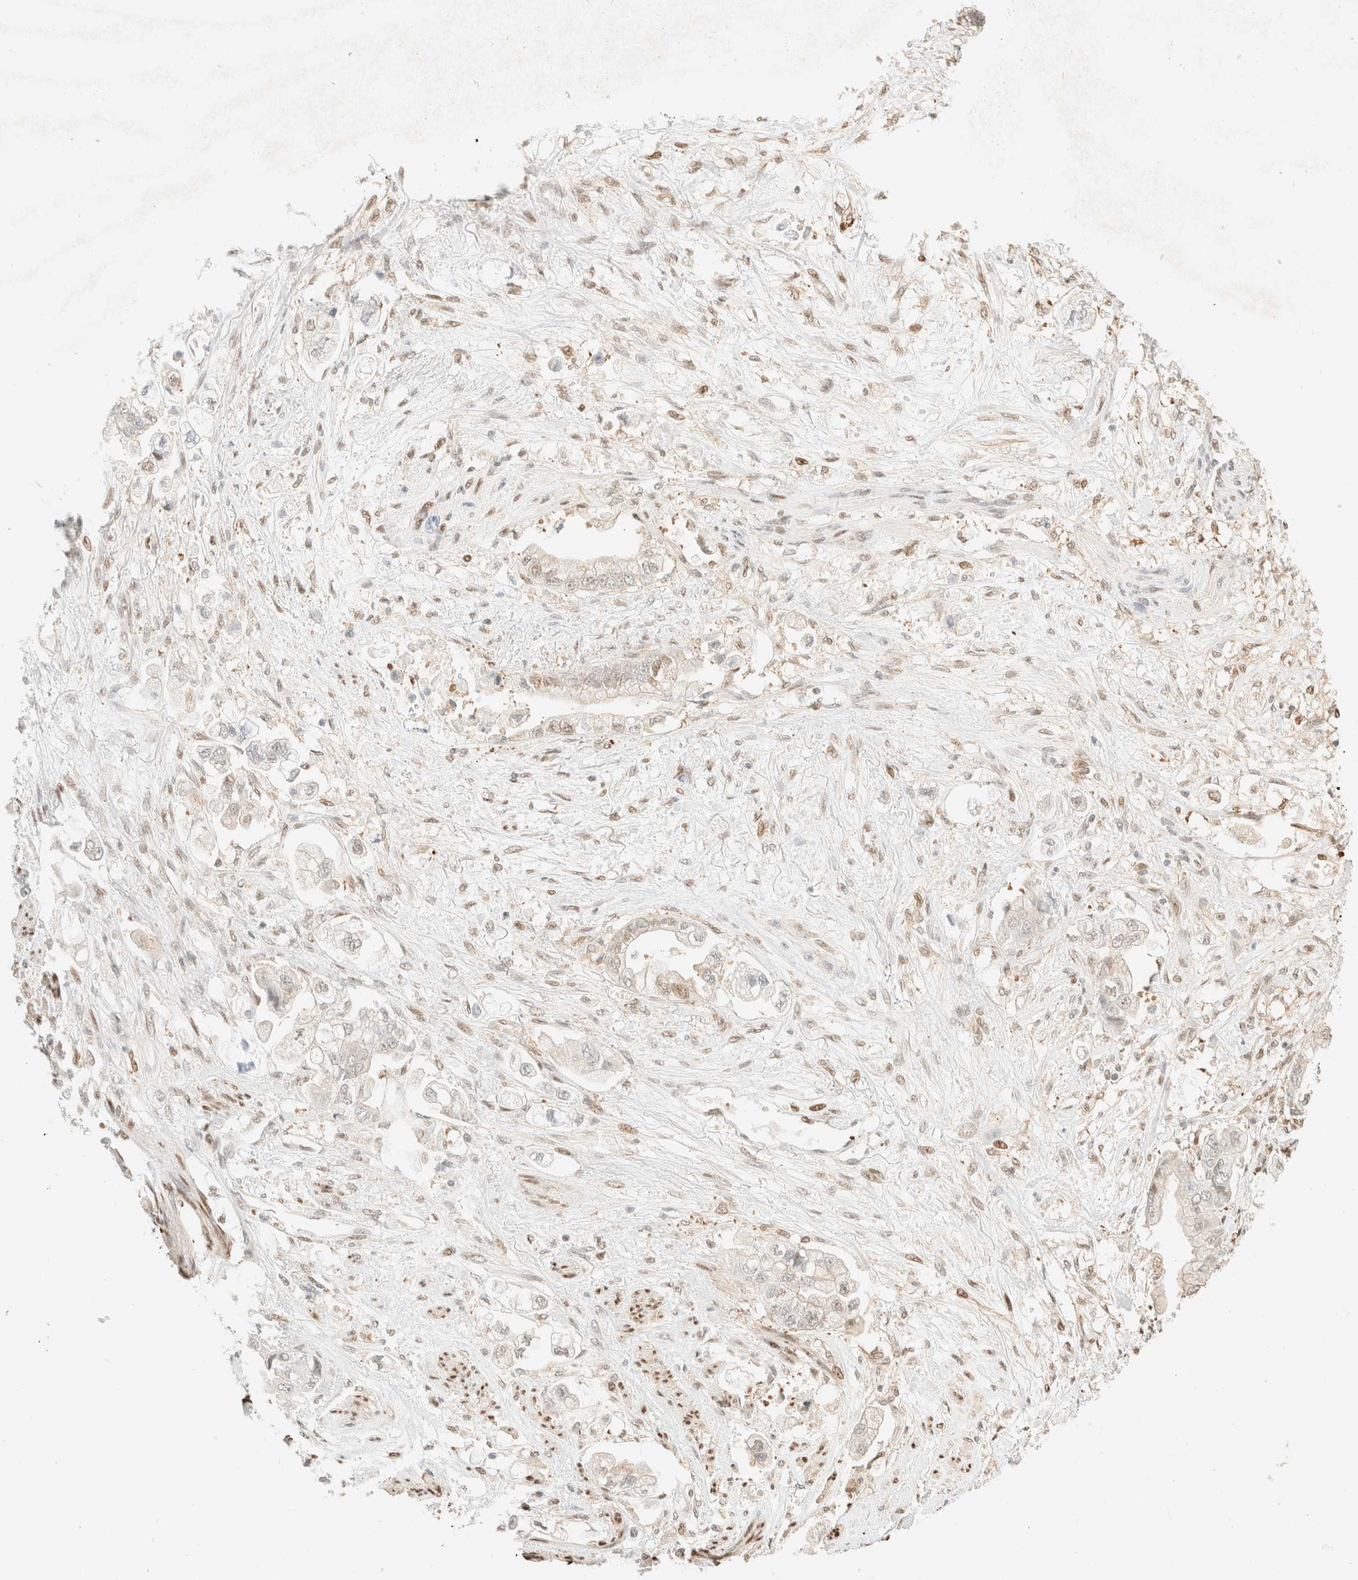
{"staining": {"intensity": "weak", "quantity": "<25%", "location": "nuclear"}, "tissue": "stomach cancer", "cell_type": "Tumor cells", "image_type": "cancer", "snomed": [{"axis": "morphology", "description": "Adenocarcinoma, NOS"}, {"axis": "topography", "description": "Stomach"}], "caption": "This is an immunohistochemistry image of human stomach cancer. There is no staining in tumor cells.", "gene": "TSR1", "patient": {"sex": "male", "age": 62}}